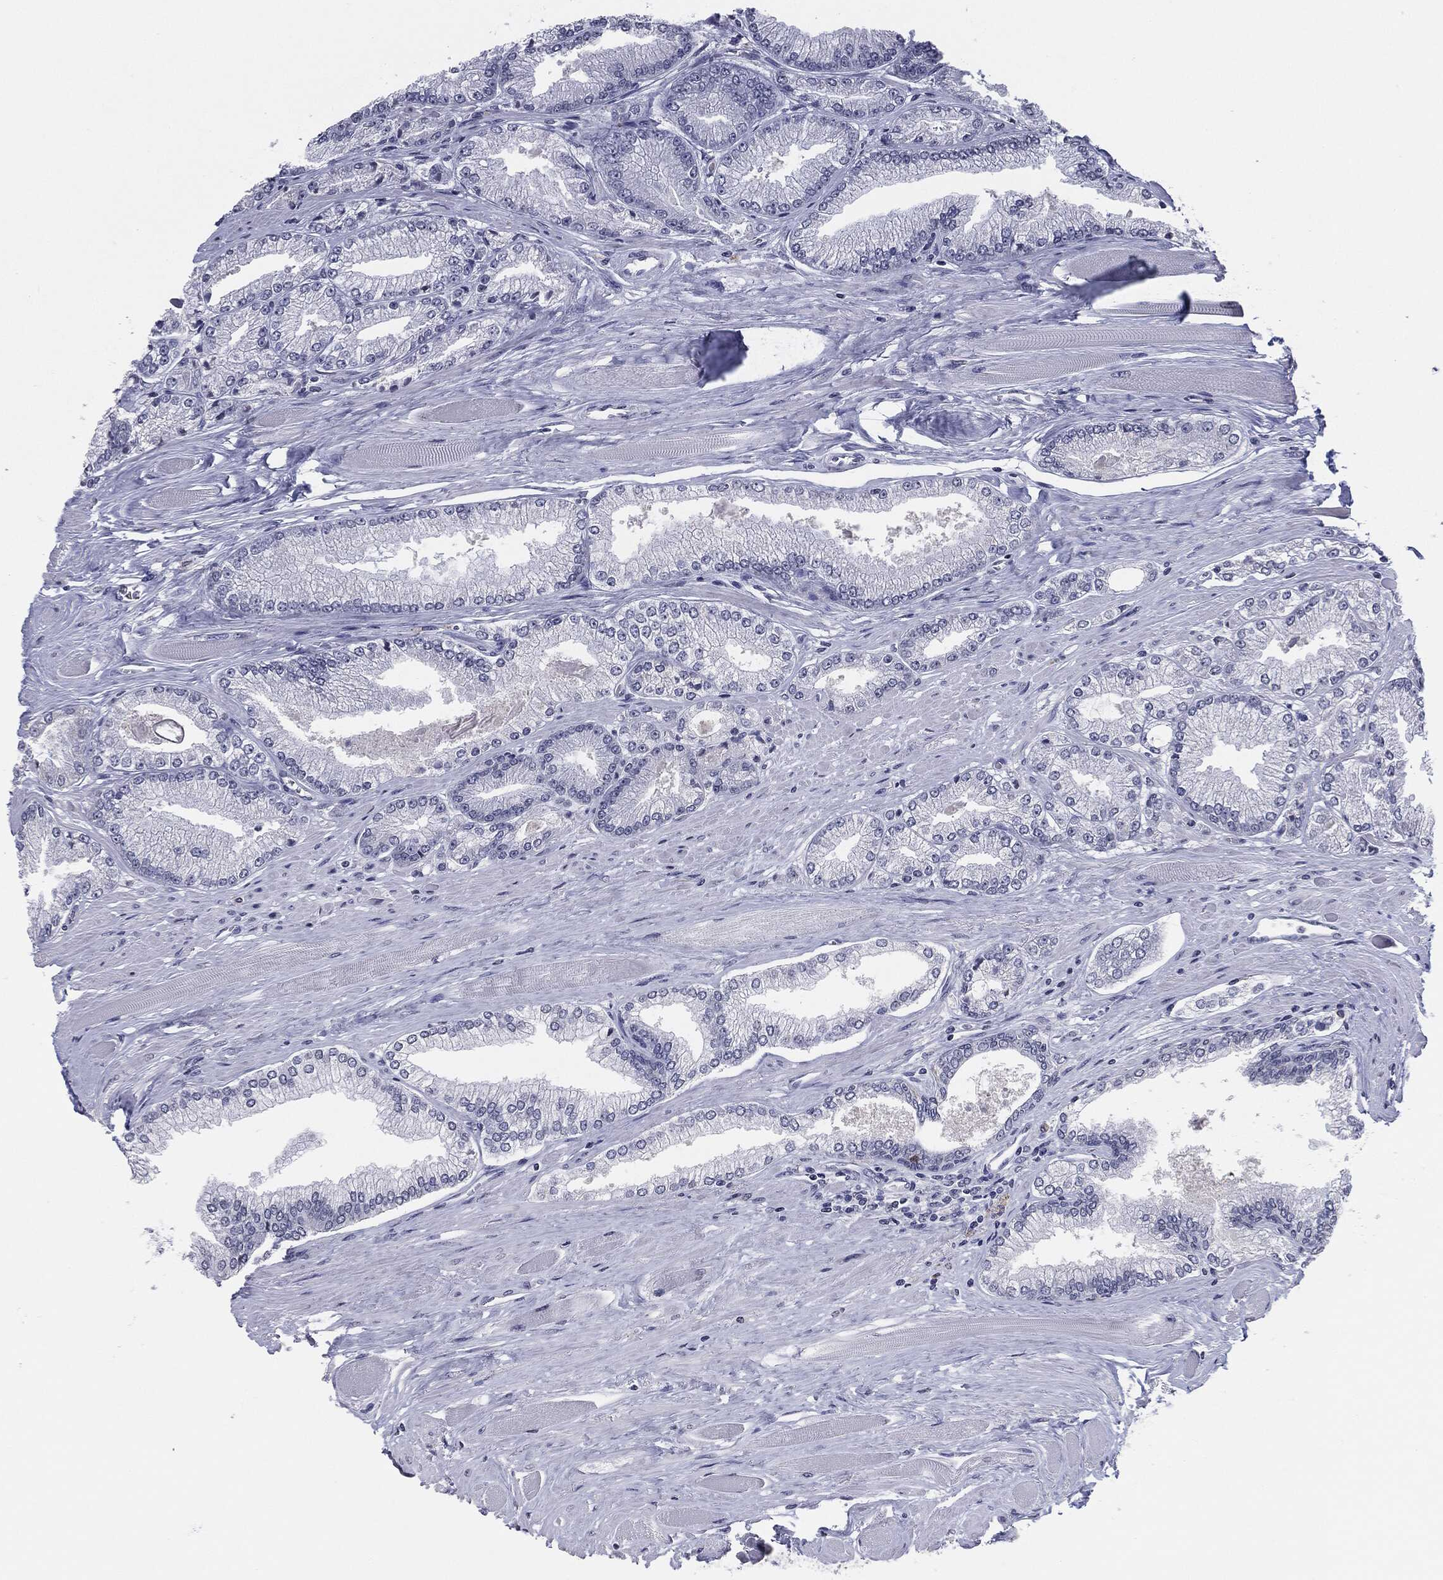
{"staining": {"intensity": "negative", "quantity": "none", "location": "none"}, "tissue": "prostate cancer", "cell_type": "Tumor cells", "image_type": "cancer", "snomed": [{"axis": "morphology", "description": "Adenocarcinoma, Low grade"}, {"axis": "topography", "description": "Prostate"}], "caption": "This is an IHC photomicrograph of prostate low-grade adenocarcinoma. There is no staining in tumor cells.", "gene": "SERPINB4", "patient": {"sex": "male", "age": 67}}